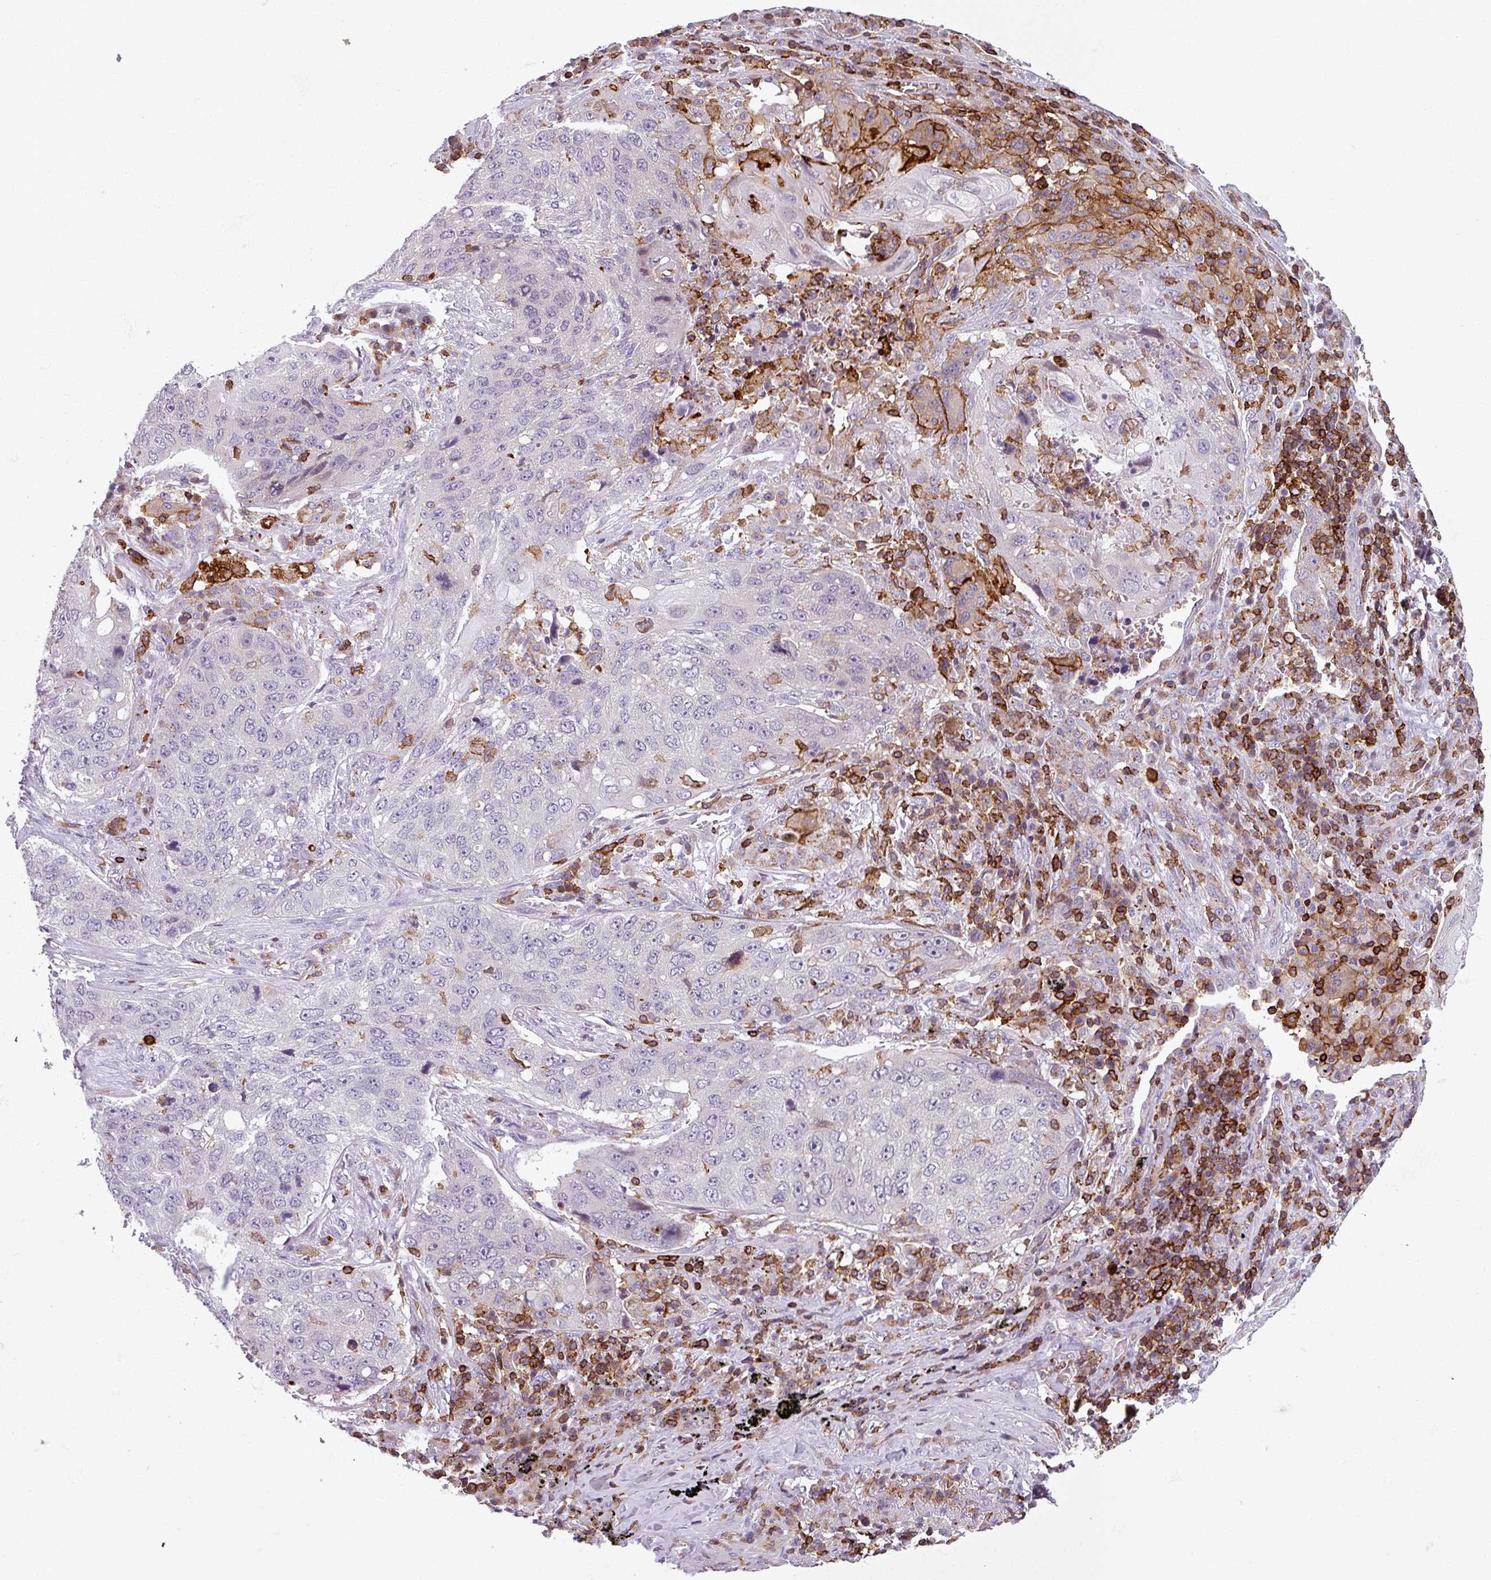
{"staining": {"intensity": "negative", "quantity": "none", "location": "none"}, "tissue": "lung cancer", "cell_type": "Tumor cells", "image_type": "cancer", "snomed": [{"axis": "morphology", "description": "Squamous cell carcinoma, NOS"}, {"axis": "topography", "description": "Lung"}], "caption": "Immunohistochemical staining of squamous cell carcinoma (lung) demonstrates no significant expression in tumor cells.", "gene": "NEDD9", "patient": {"sex": "female", "age": 63}}